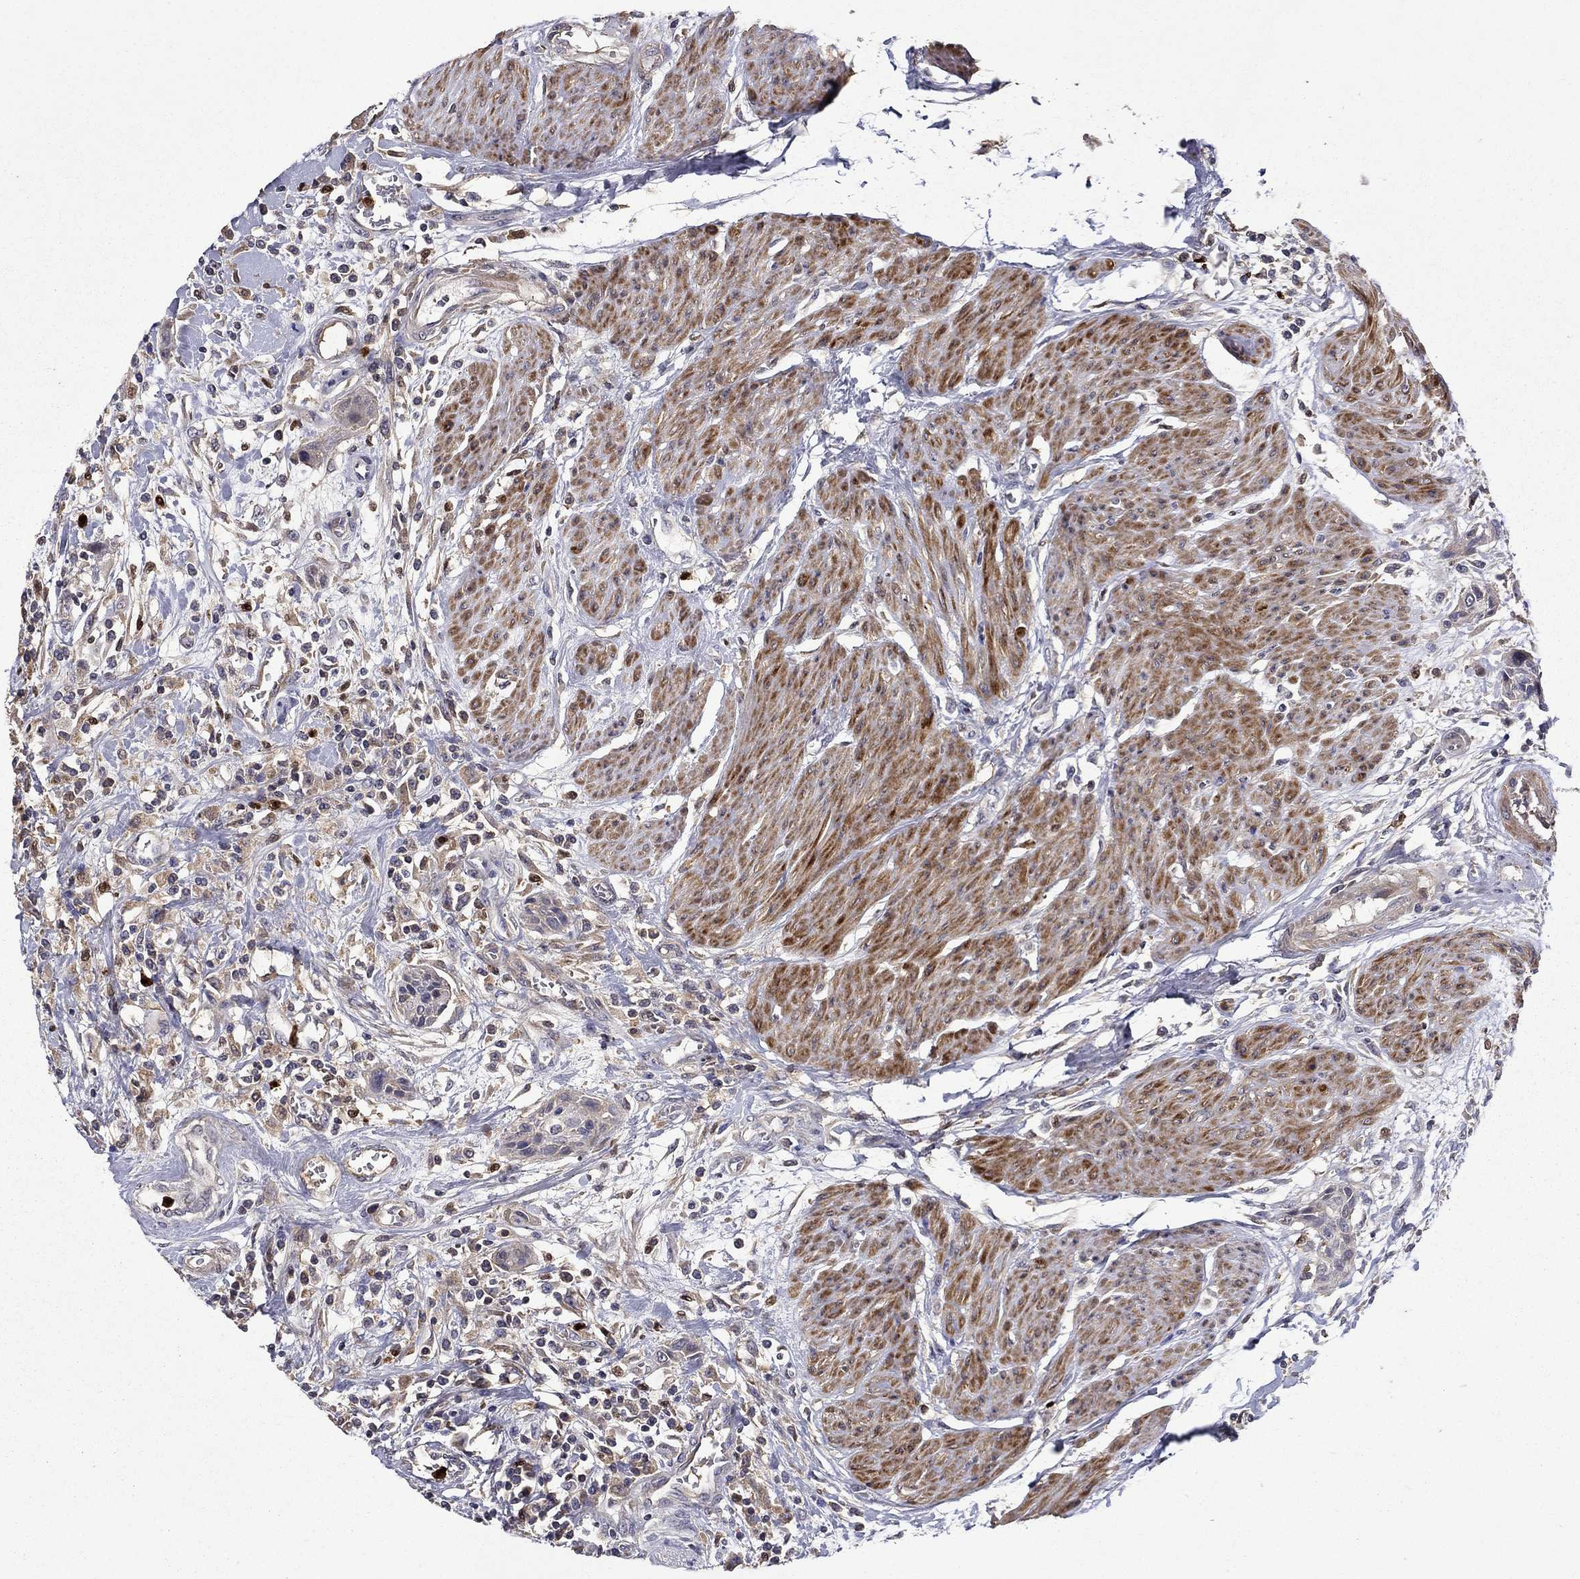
{"staining": {"intensity": "negative", "quantity": "none", "location": "none"}, "tissue": "urothelial cancer", "cell_type": "Tumor cells", "image_type": "cancer", "snomed": [{"axis": "morphology", "description": "Urothelial carcinoma, High grade"}, {"axis": "topography", "description": "Urinary bladder"}], "caption": "Immunohistochemistry (IHC) of urothelial carcinoma (high-grade) demonstrates no staining in tumor cells.", "gene": "SATB1", "patient": {"sex": "male", "age": 35}}